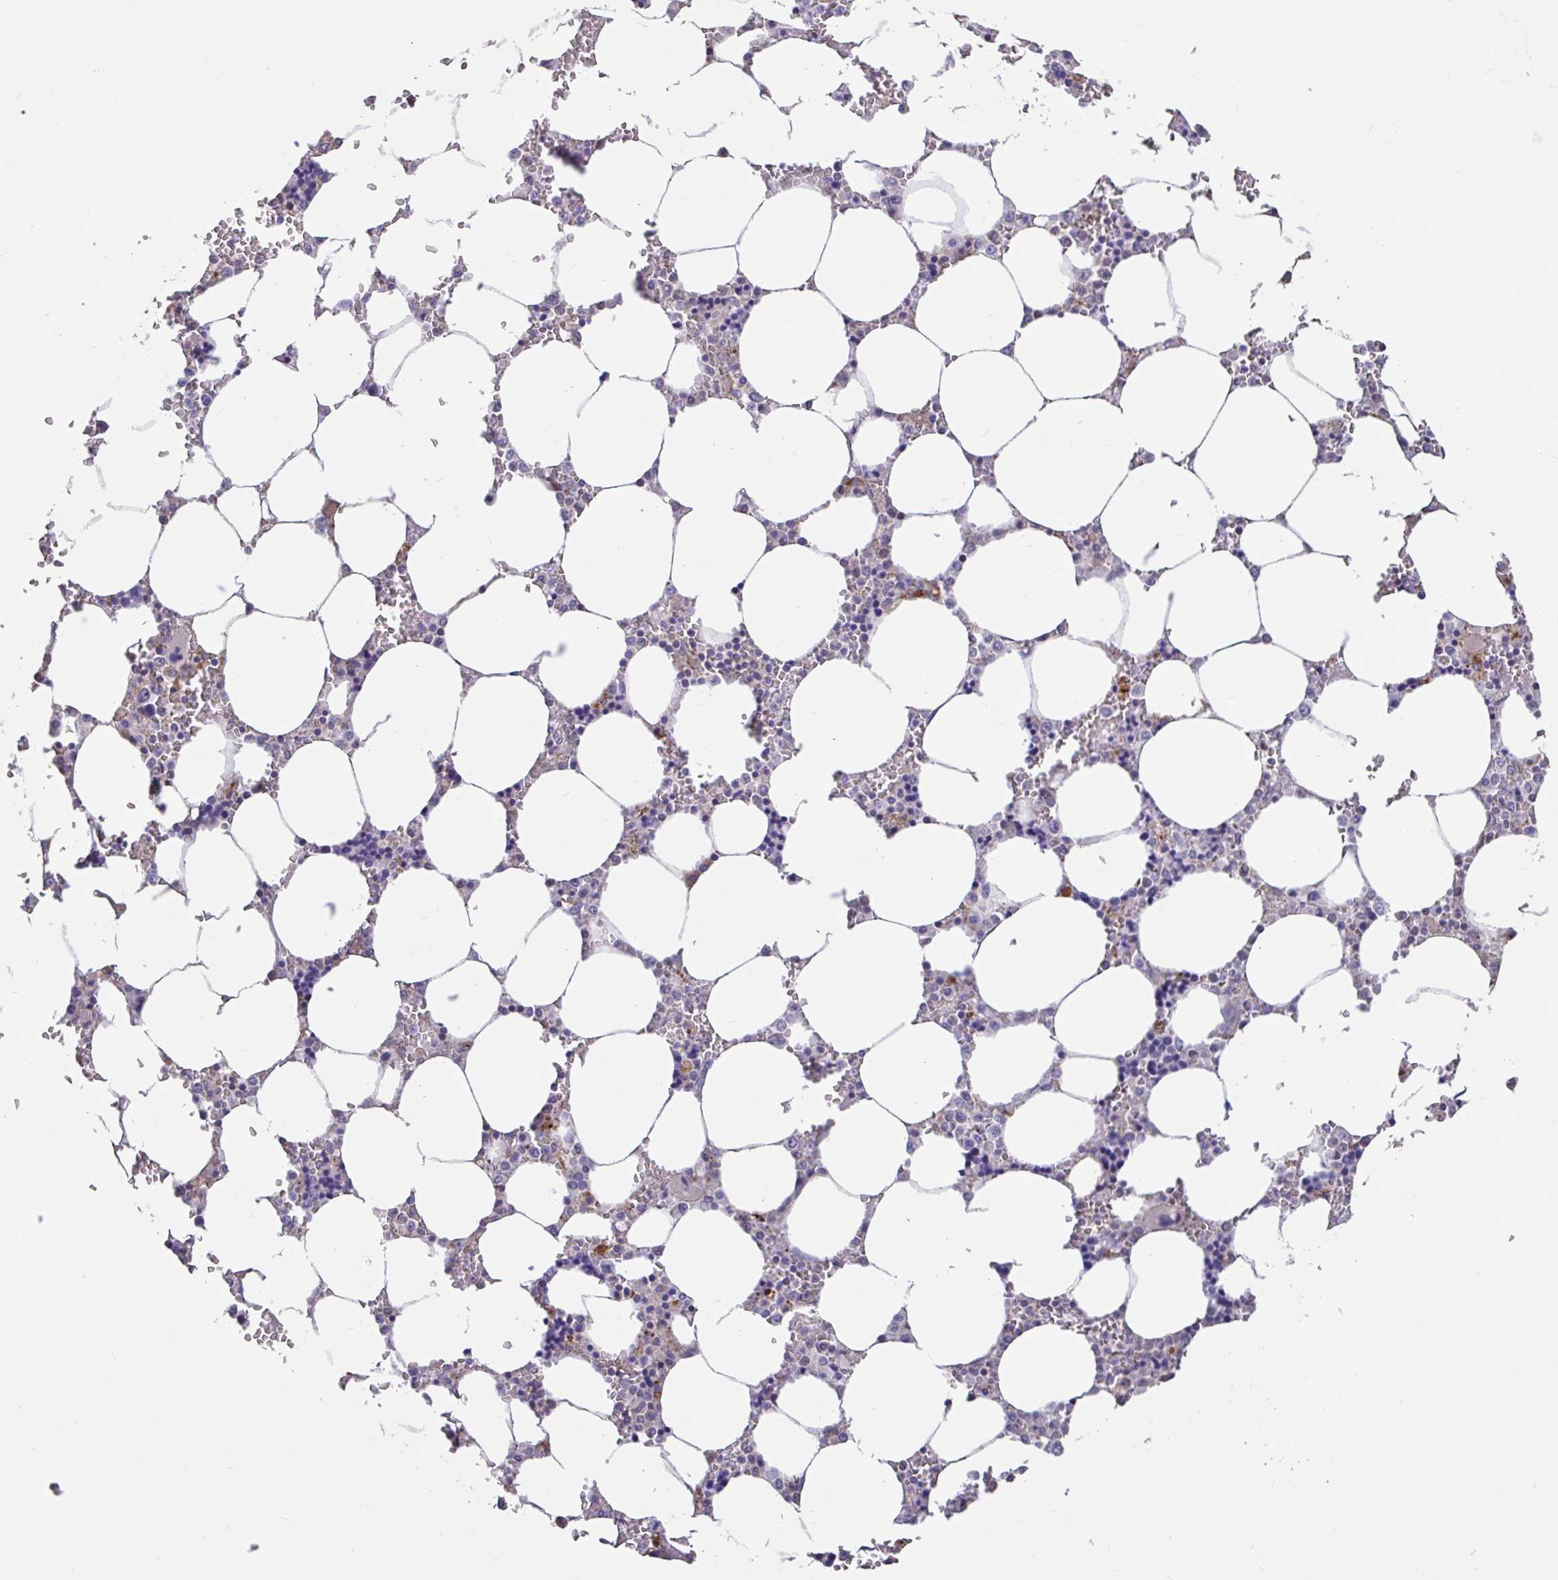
{"staining": {"intensity": "moderate", "quantity": "<25%", "location": "nuclear"}, "tissue": "bone marrow", "cell_type": "Hematopoietic cells", "image_type": "normal", "snomed": [{"axis": "morphology", "description": "Normal tissue, NOS"}, {"axis": "topography", "description": "Bone marrow"}], "caption": "Bone marrow stained with a brown dye demonstrates moderate nuclear positive positivity in about <25% of hematopoietic cells.", "gene": "DDX39A", "patient": {"sex": "male", "age": 64}}